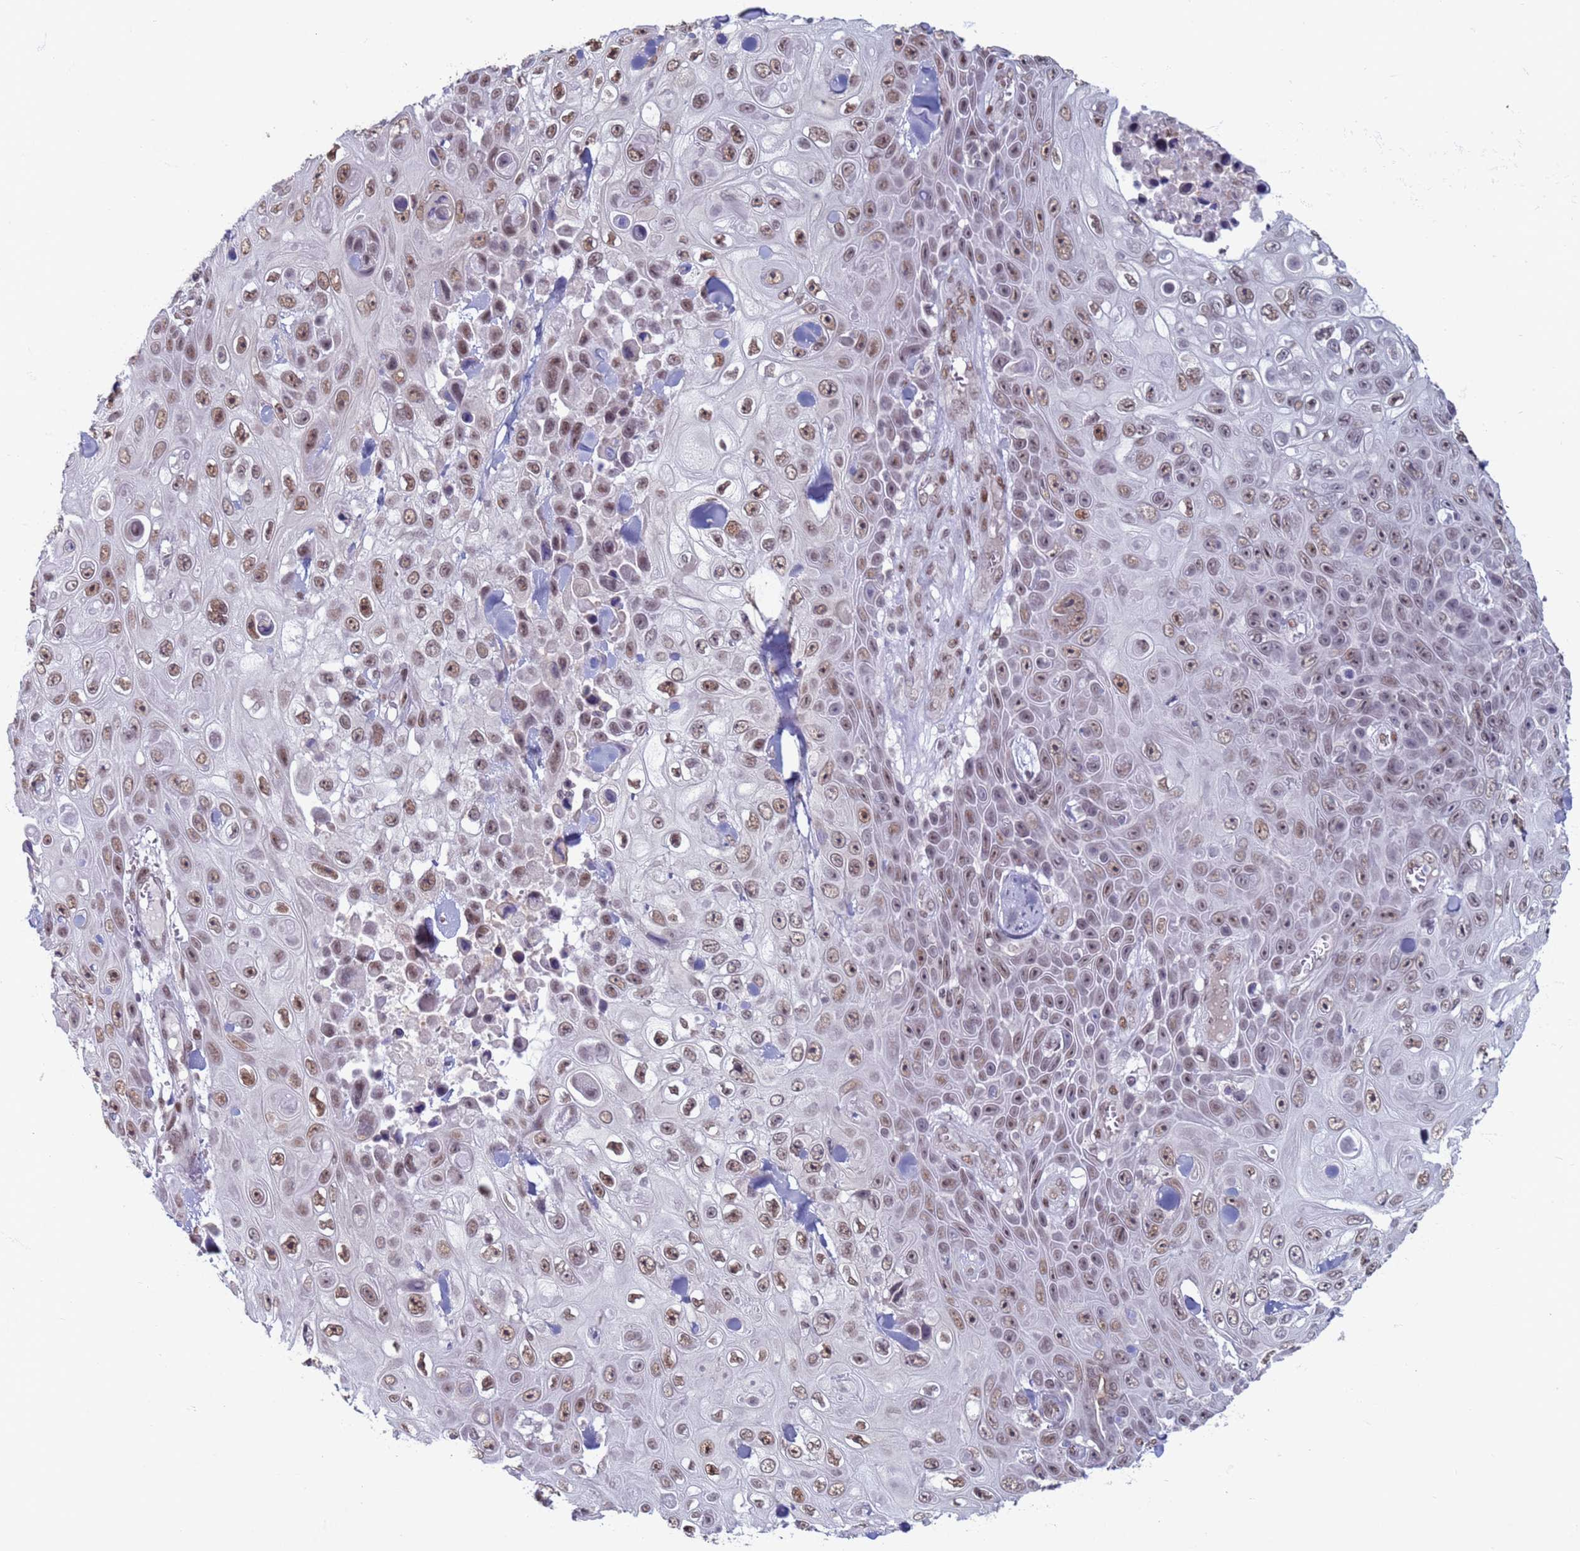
{"staining": {"intensity": "moderate", "quantity": ">75%", "location": "nuclear"}, "tissue": "skin cancer", "cell_type": "Tumor cells", "image_type": "cancer", "snomed": [{"axis": "morphology", "description": "Squamous cell carcinoma, NOS"}, {"axis": "topography", "description": "Skin"}], "caption": "Tumor cells display moderate nuclear staining in approximately >75% of cells in skin cancer (squamous cell carcinoma).", "gene": "SAE1", "patient": {"sex": "male", "age": 82}}